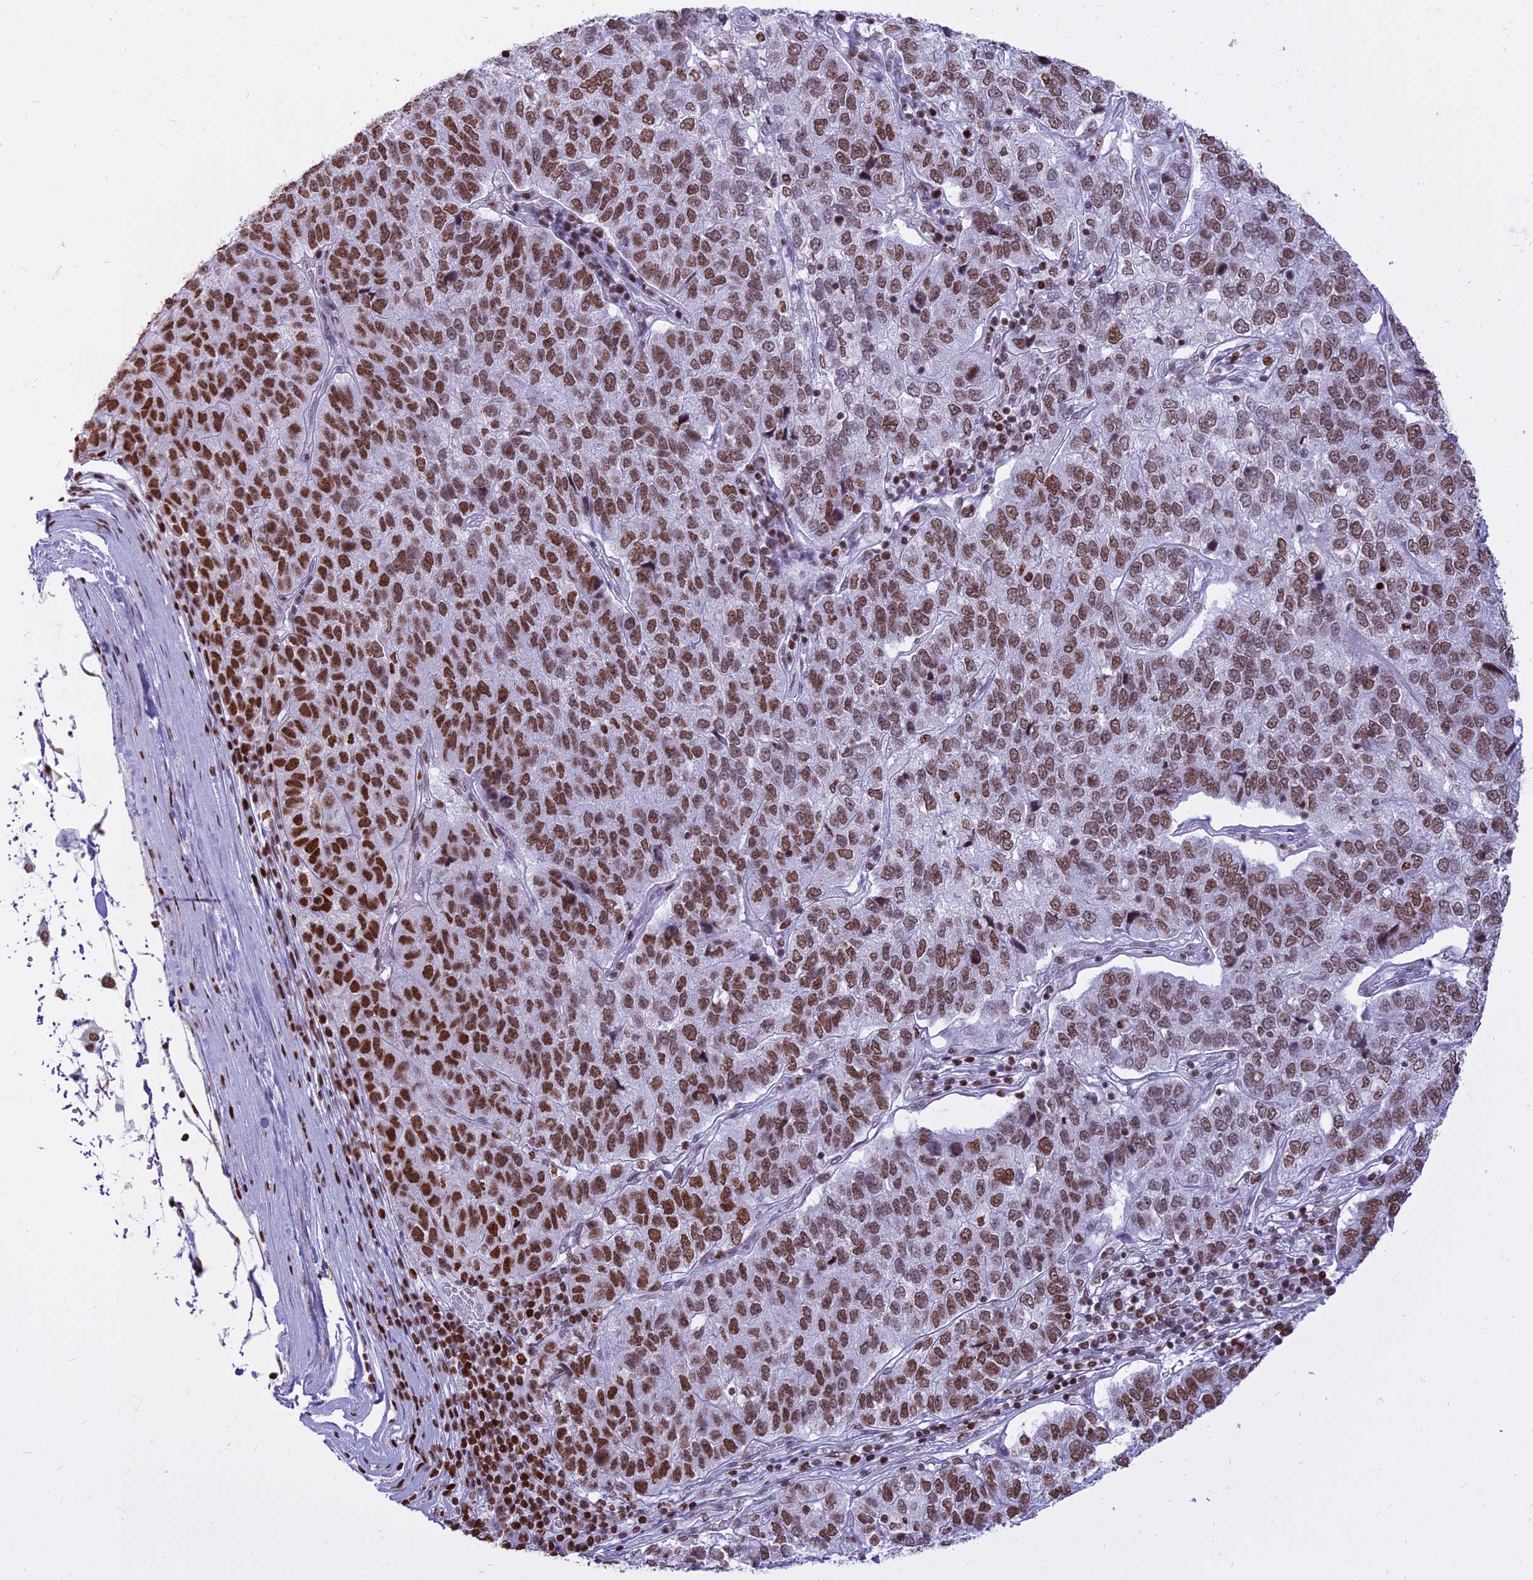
{"staining": {"intensity": "moderate", "quantity": ">75%", "location": "nuclear"}, "tissue": "pancreatic cancer", "cell_type": "Tumor cells", "image_type": "cancer", "snomed": [{"axis": "morphology", "description": "Adenocarcinoma, NOS"}, {"axis": "topography", "description": "Pancreas"}], "caption": "A brown stain labels moderate nuclear positivity of a protein in pancreatic cancer (adenocarcinoma) tumor cells. Nuclei are stained in blue.", "gene": "PARP1", "patient": {"sex": "female", "age": 61}}